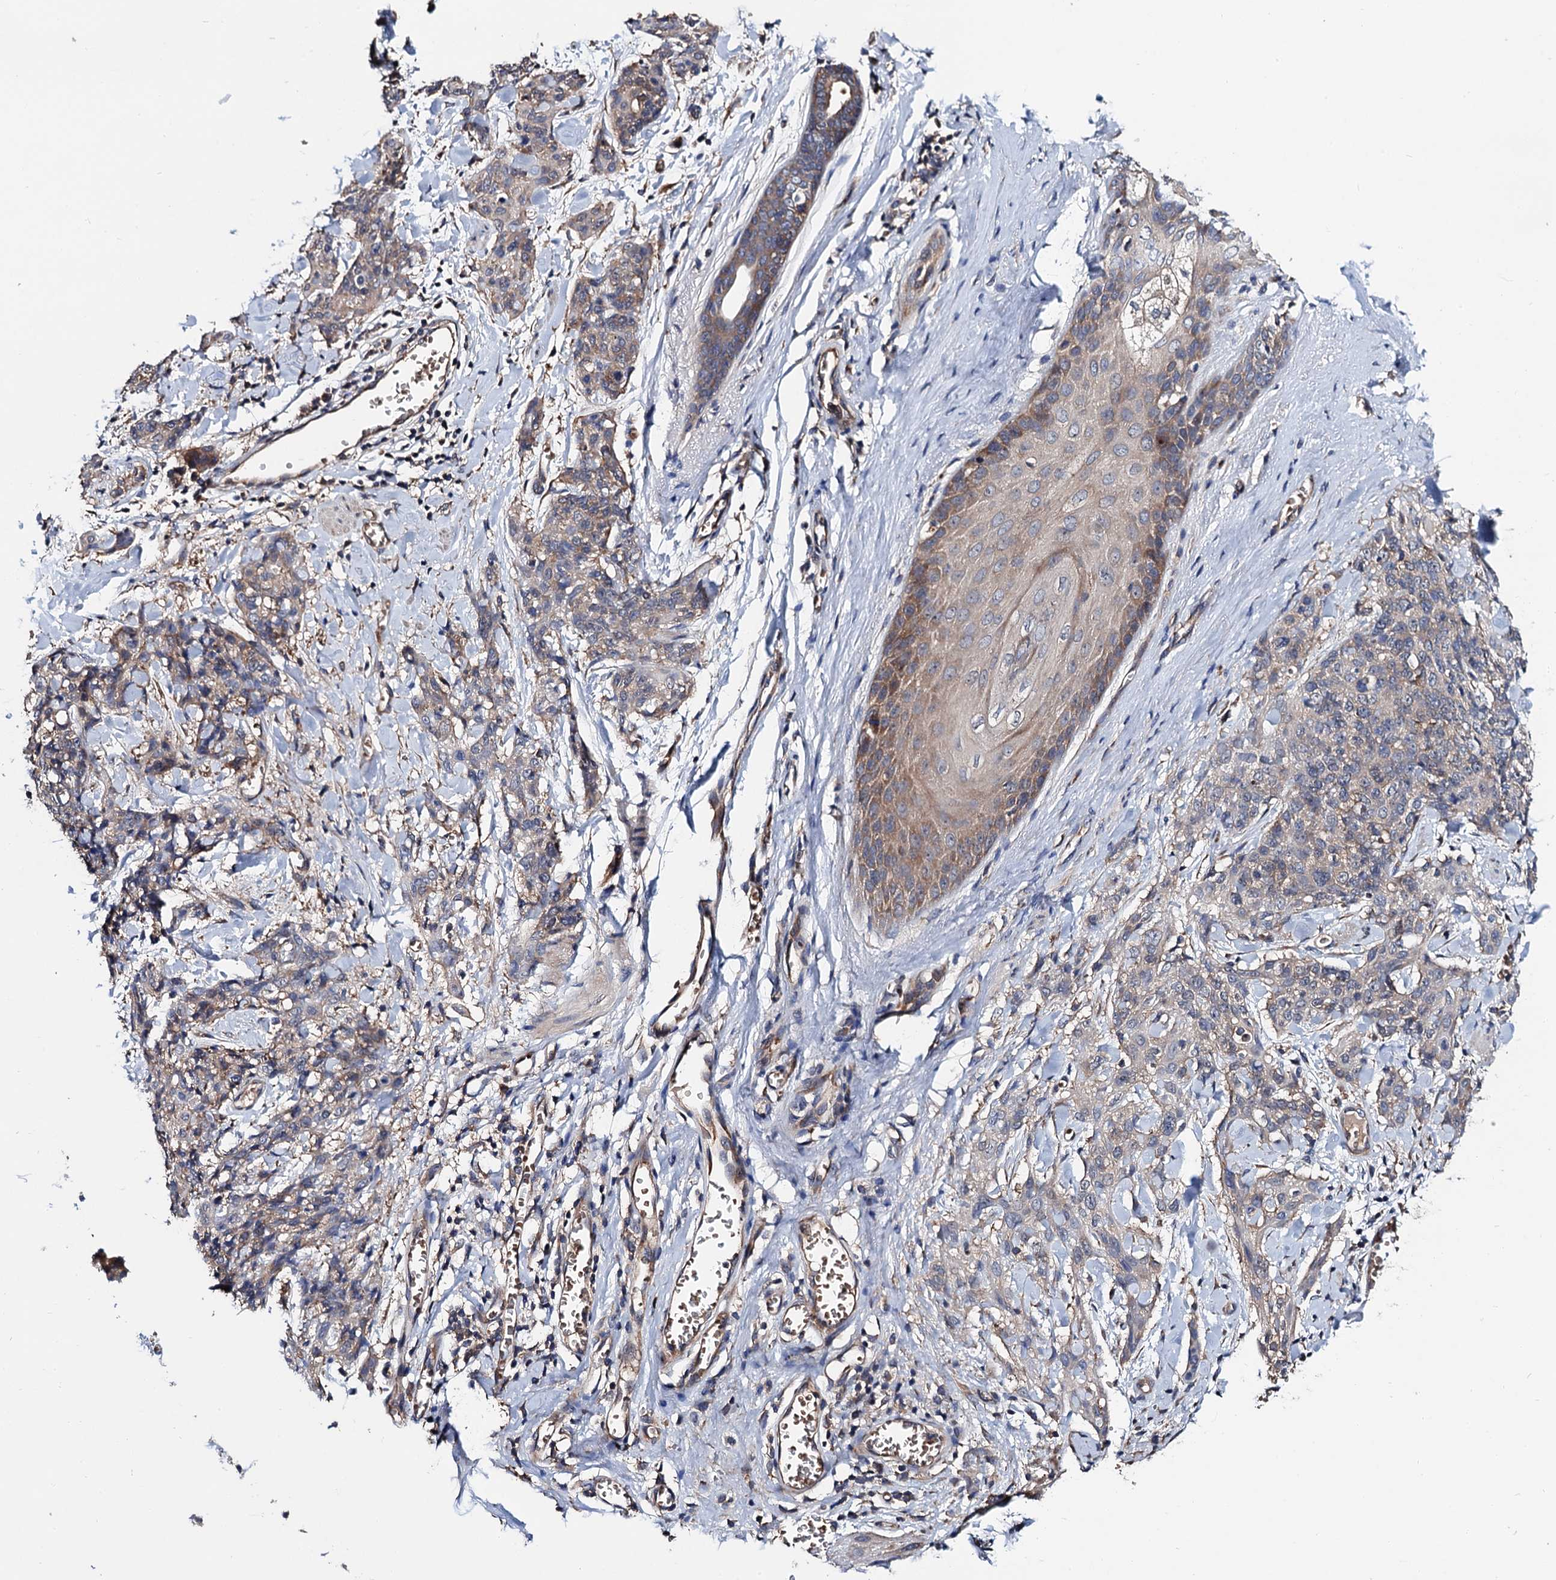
{"staining": {"intensity": "weak", "quantity": "<25%", "location": "cytoplasmic/membranous"}, "tissue": "skin cancer", "cell_type": "Tumor cells", "image_type": "cancer", "snomed": [{"axis": "morphology", "description": "Squamous cell carcinoma, NOS"}, {"axis": "topography", "description": "Skin"}, {"axis": "topography", "description": "Vulva"}], "caption": "A histopathology image of skin squamous cell carcinoma stained for a protein demonstrates no brown staining in tumor cells. (Immunohistochemistry, brightfield microscopy, high magnification).", "gene": "TRMT112", "patient": {"sex": "female", "age": 85}}